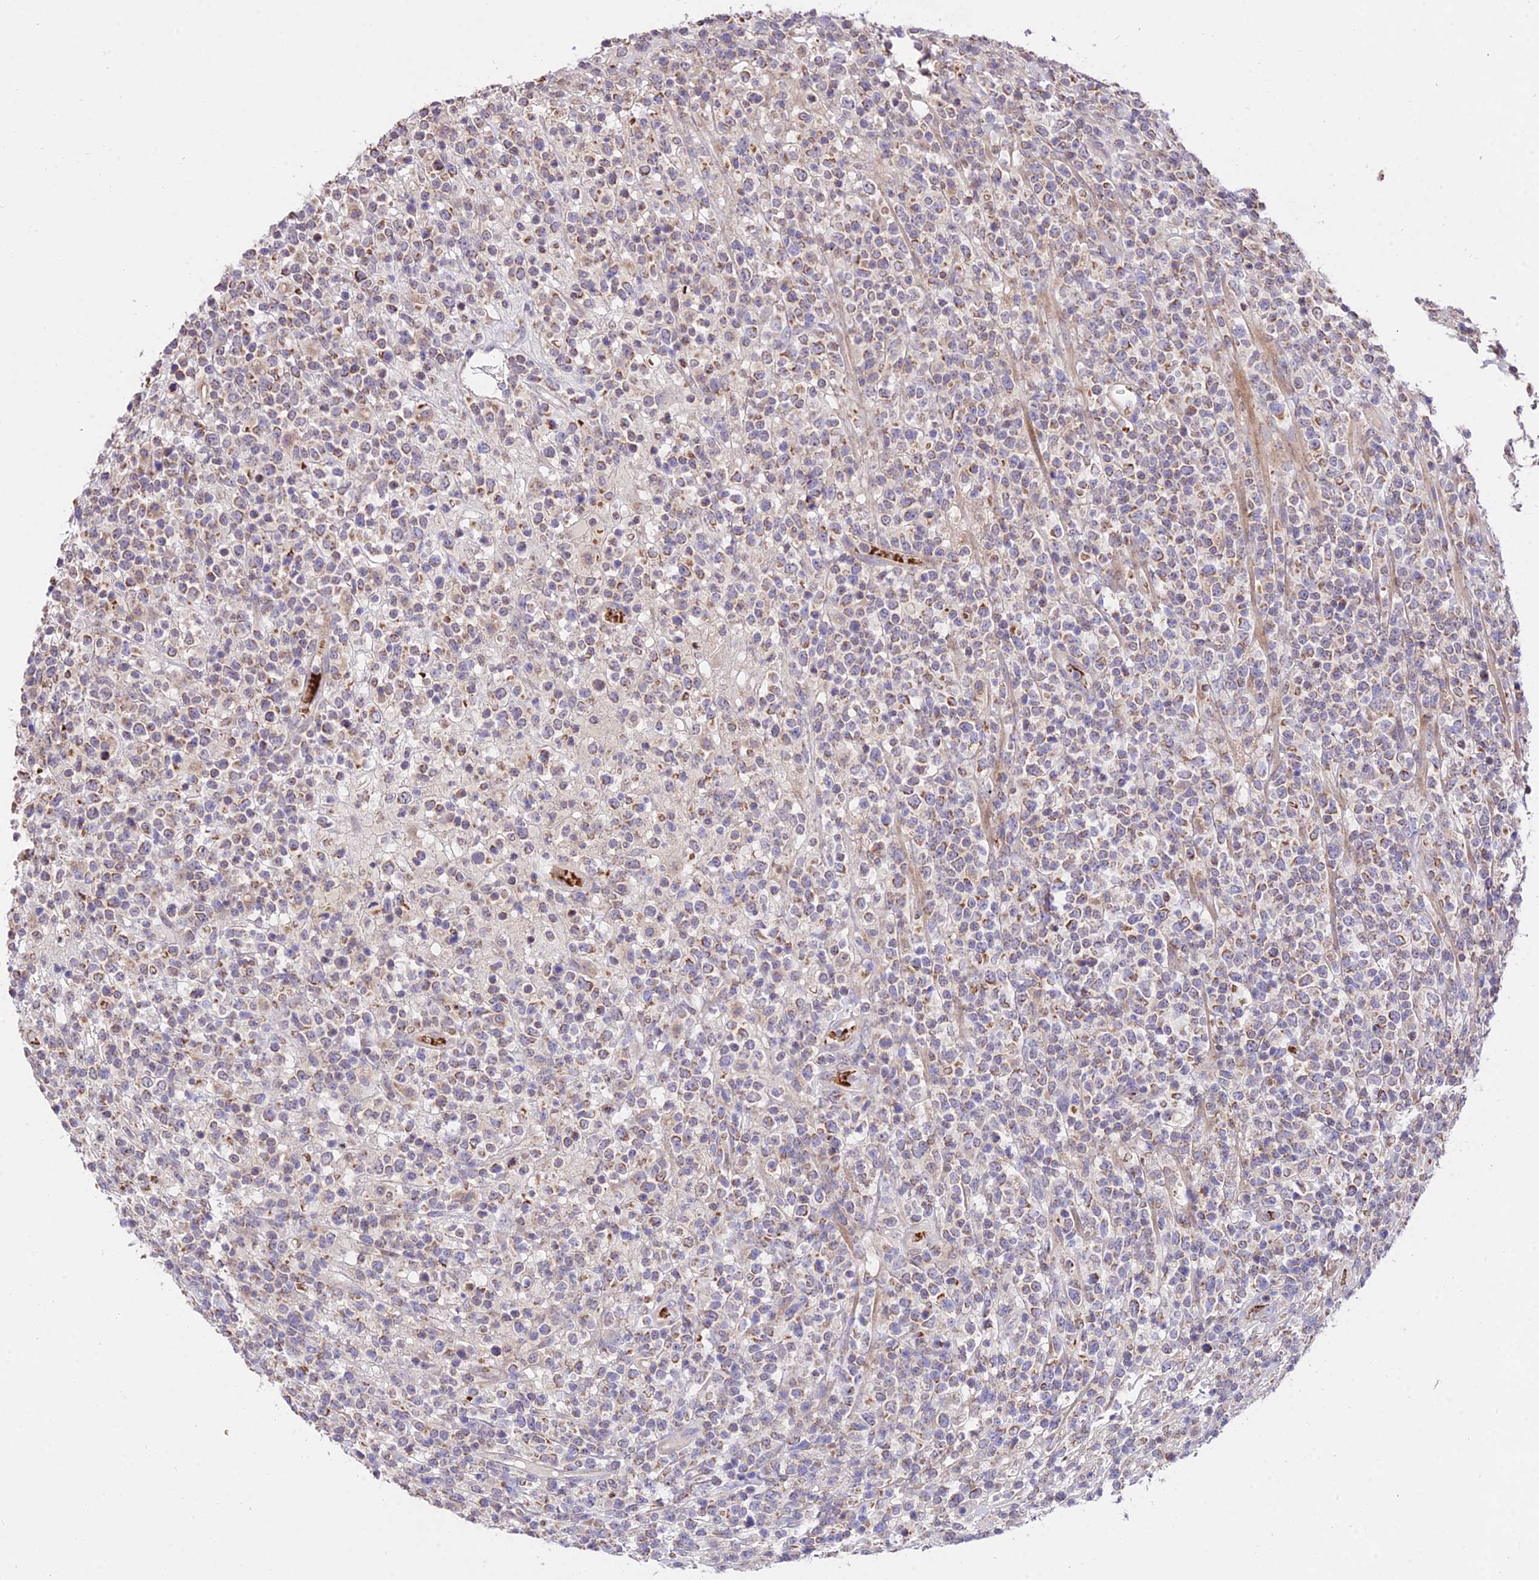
{"staining": {"intensity": "moderate", "quantity": "<25%", "location": "cytoplasmic/membranous"}, "tissue": "lymphoma", "cell_type": "Tumor cells", "image_type": "cancer", "snomed": [{"axis": "morphology", "description": "Malignant lymphoma, non-Hodgkin's type, High grade"}, {"axis": "topography", "description": "Colon"}], "caption": "Immunohistochemistry (IHC) (DAB) staining of human high-grade malignant lymphoma, non-Hodgkin's type displays moderate cytoplasmic/membranous protein positivity in about <25% of tumor cells. (DAB IHC, brown staining for protein, blue staining for nuclei).", "gene": "WDR5B", "patient": {"sex": "female", "age": 53}}